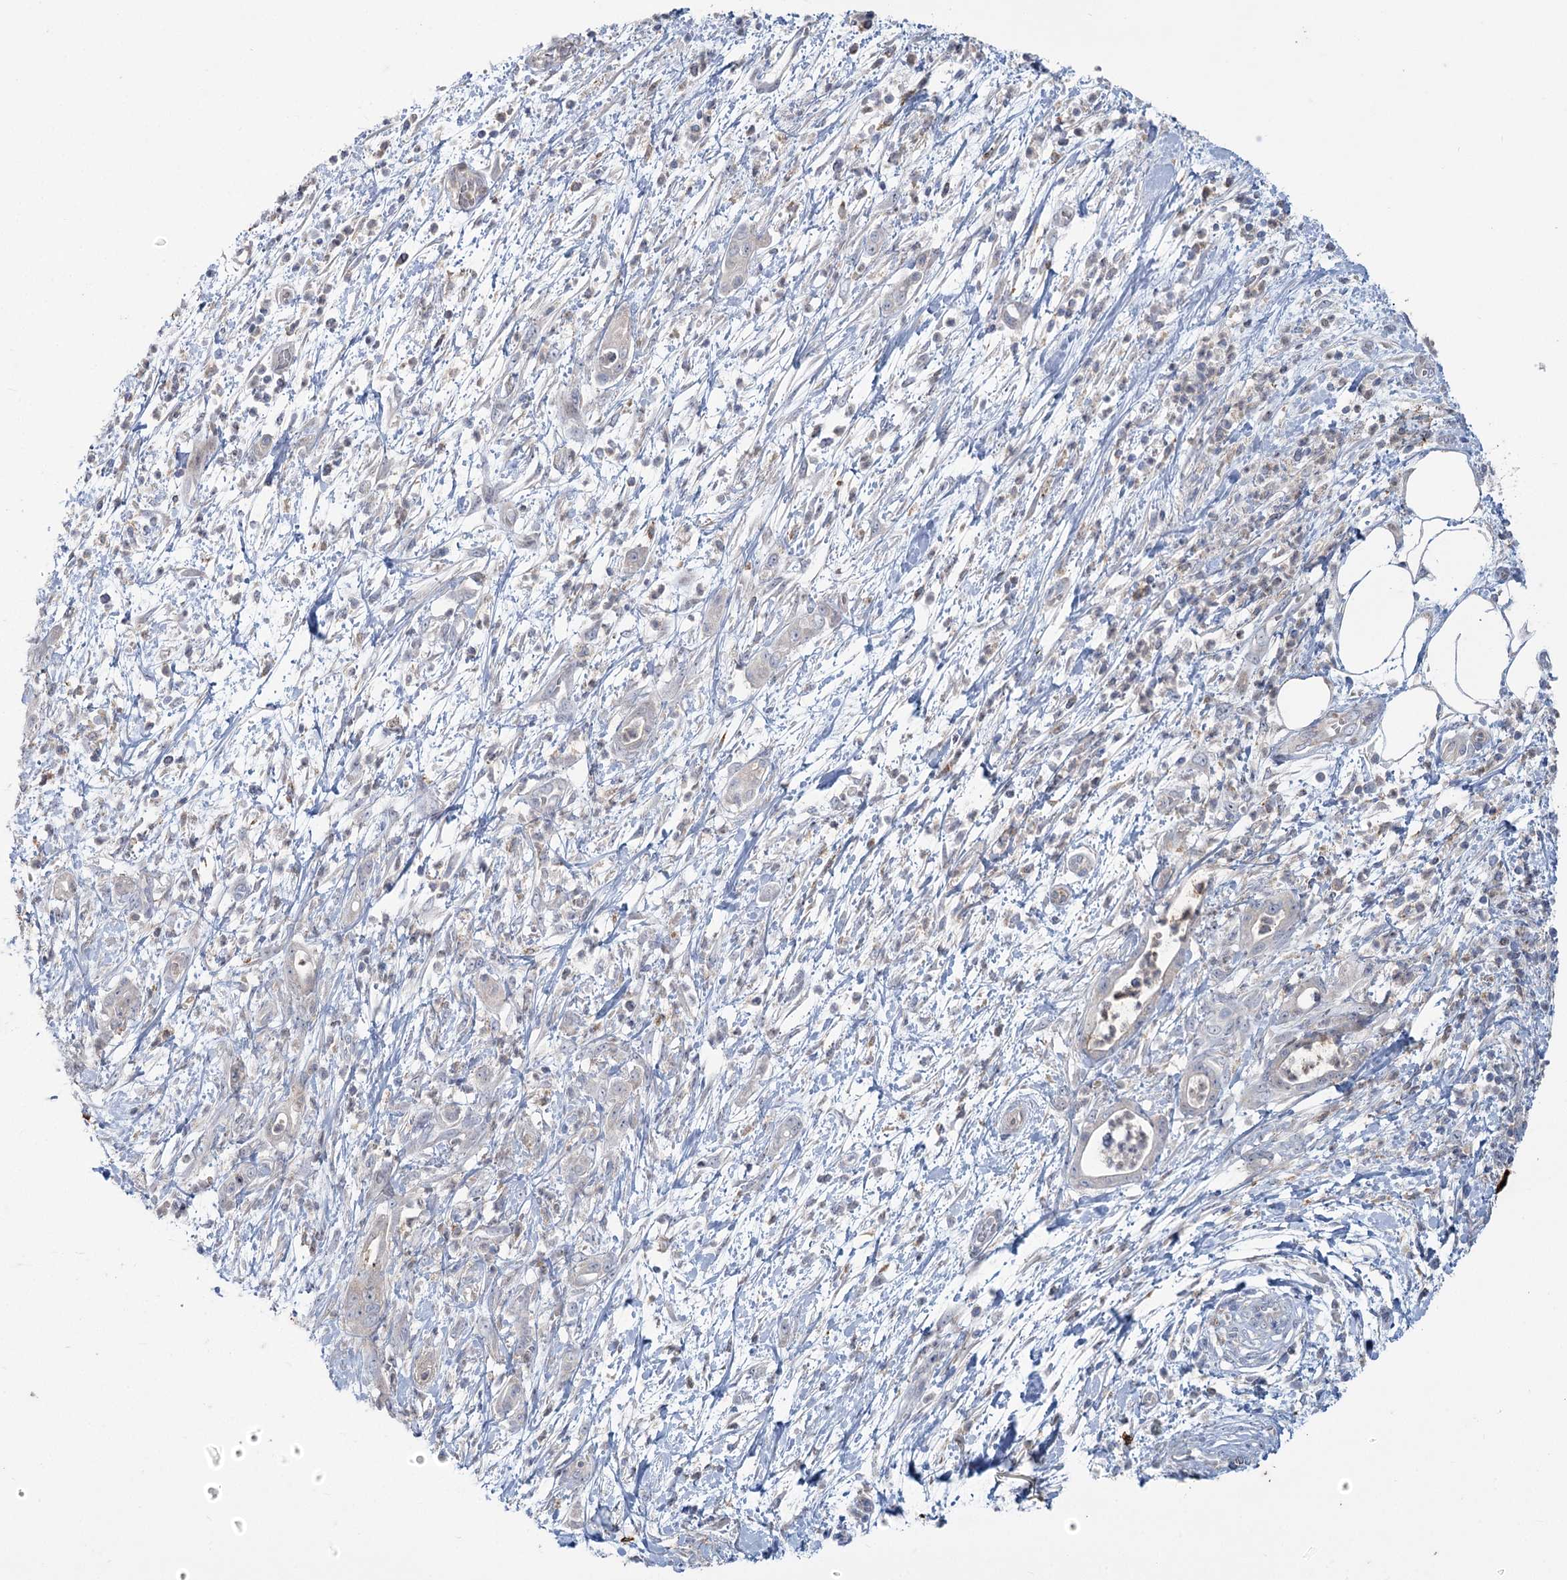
{"staining": {"intensity": "negative", "quantity": "none", "location": "none"}, "tissue": "pancreatic cancer", "cell_type": "Tumor cells", "image_type": "cancer", "snomed": [{"axis": "morphology", "description": "Adenocarcinoma, NOS"}, {"axis": "topography", "description": "Pancreas"}], "caption": "Tumor cells are negative for protein expression in human pancreatic cancer (adenocarcinoma).", "gene": "MTG1", "patient": {"sex": "female", "age": 55}}